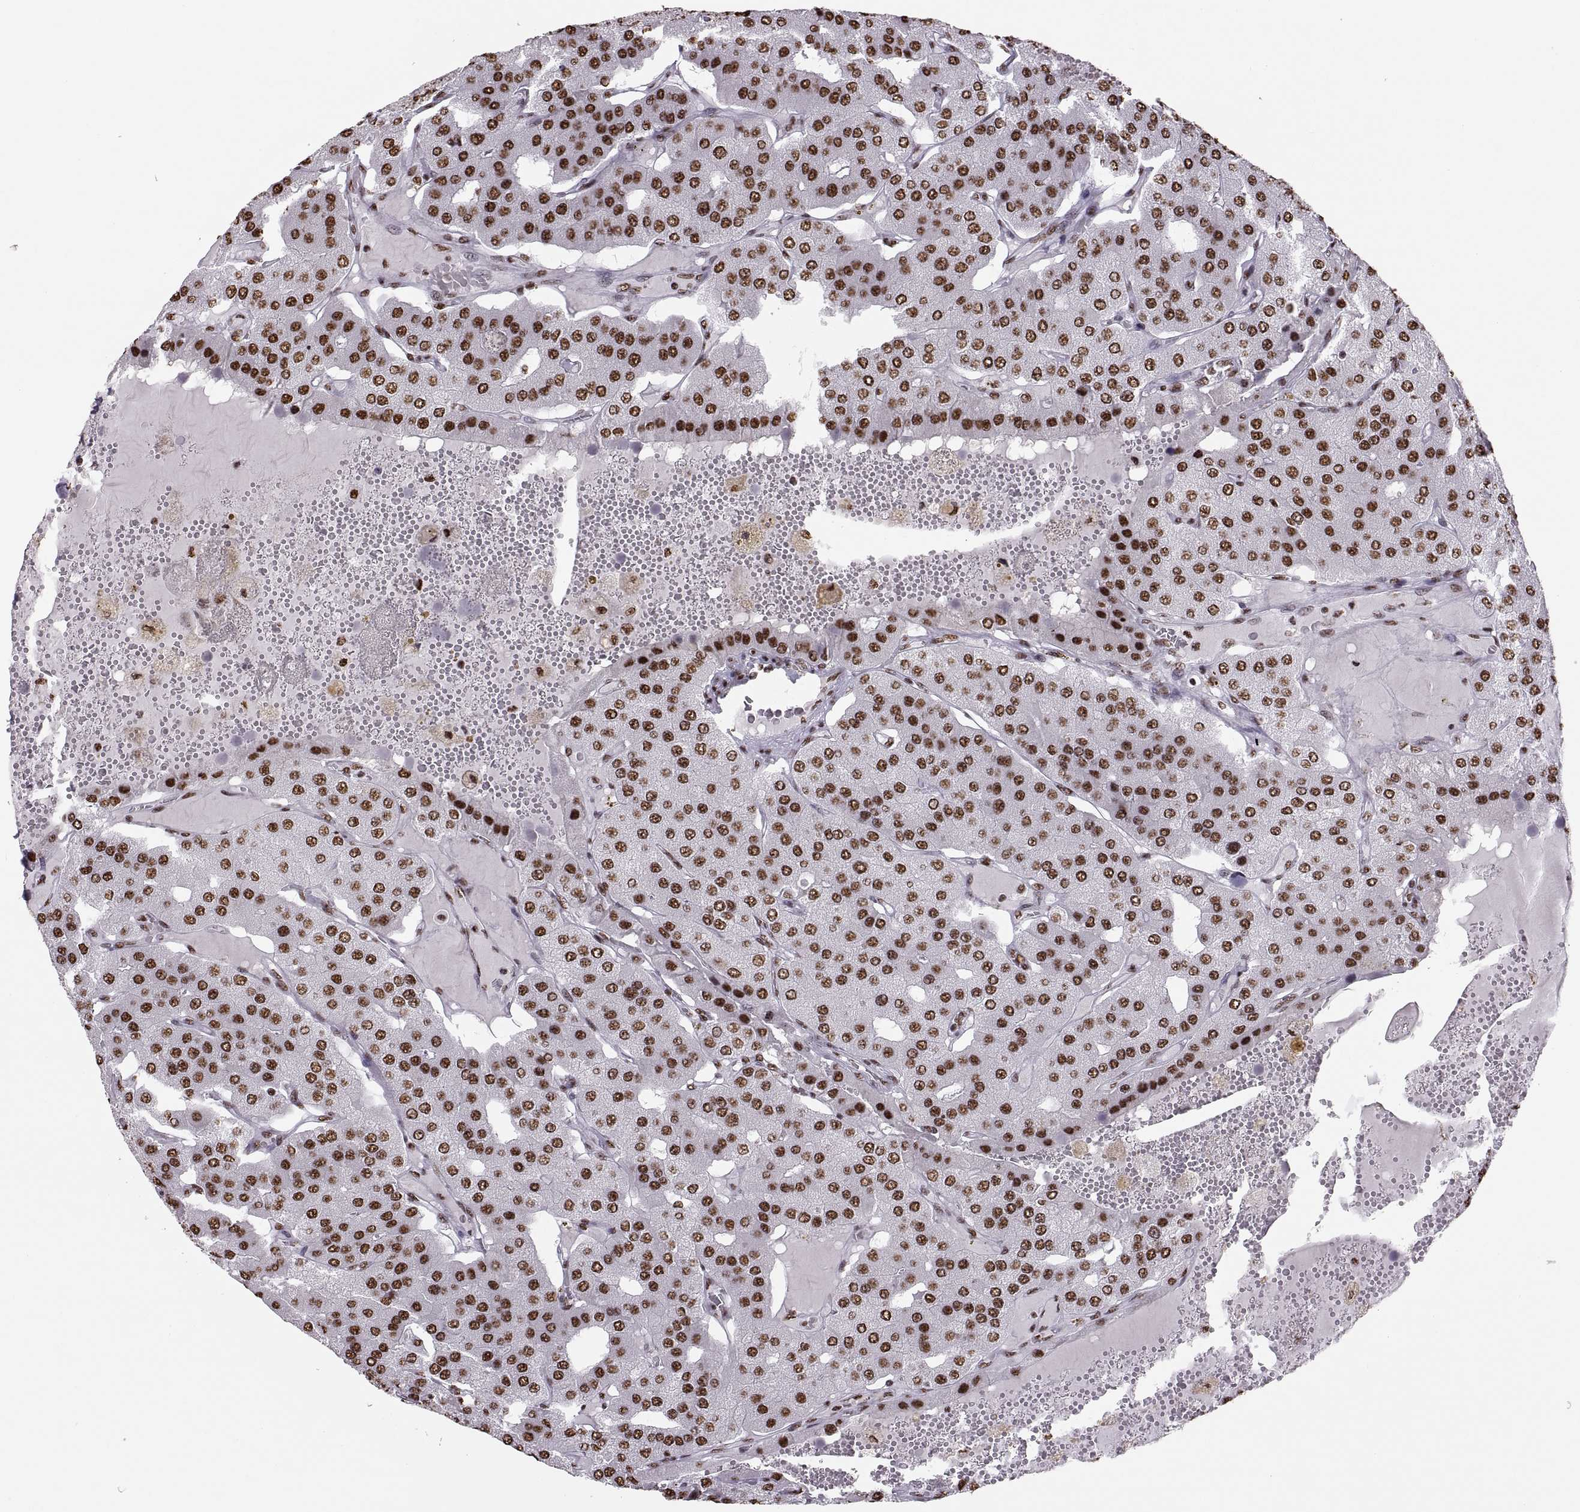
{"staining": {"intensity": "strong", "quantity": ">75%", "location": "nuclear"}, "tissue": "parathyroid gland", "cell_type": "Glandular cells", "image_type": "normal", "snomed": [{"axis": "morphology", "description": "Normal tissue, NOS"}, {"axis": "morphology", "description": "Adenoma, NOS"}, {"axis": "topography", "description": "Parathyroid gland"}], "caption": "Glandular cells demonstrate high levels of strong nuclear positivity in about >75% of cells in unremarkable human parathyroid gland.", "gene": "SNAI1", "patient": {"sex": "female", "age": 86}}